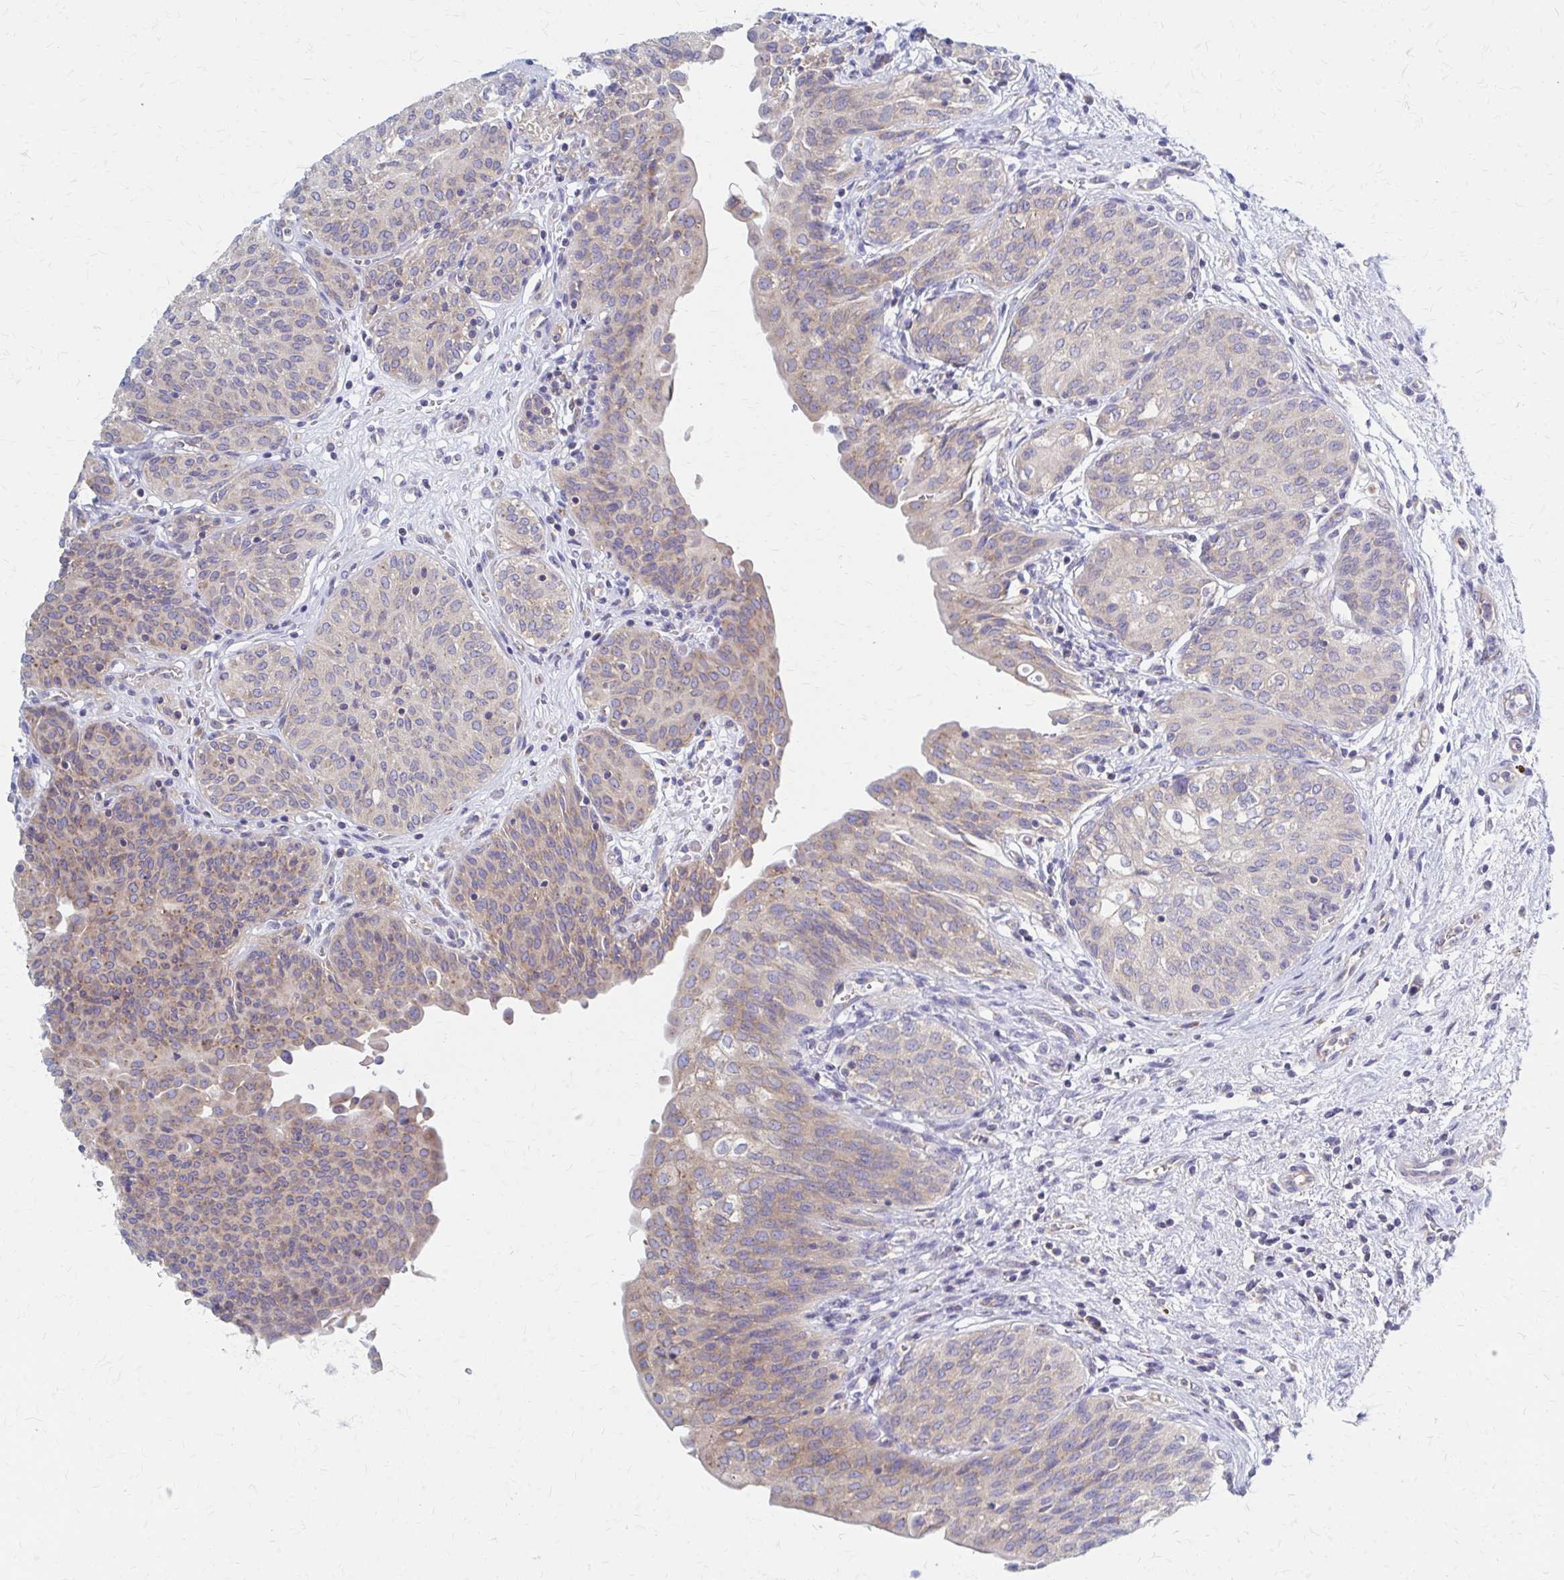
{"staining": {"intensity": "moderate", "quantity": "25%-75%", "location": "cytoplasmic/membranous"}, "tissue": "urinary bladder", "cell_type": "Urothelial cells", "image_type": "normal", "snomed": [{"axis": "morphology", "description": "Normal tissue, NOS"}, {"axis": "topography", "description": "Urinary bladder"}], "caption": "Protein expression by immunohistochemistry reveals moderate cytoplasmic/membranous expression in approximately 25%-75% of urothelial cells in unremarkable urinary bladder.", "gene": "RPL27A", "patient": {"sex": "male", "age": 68}}